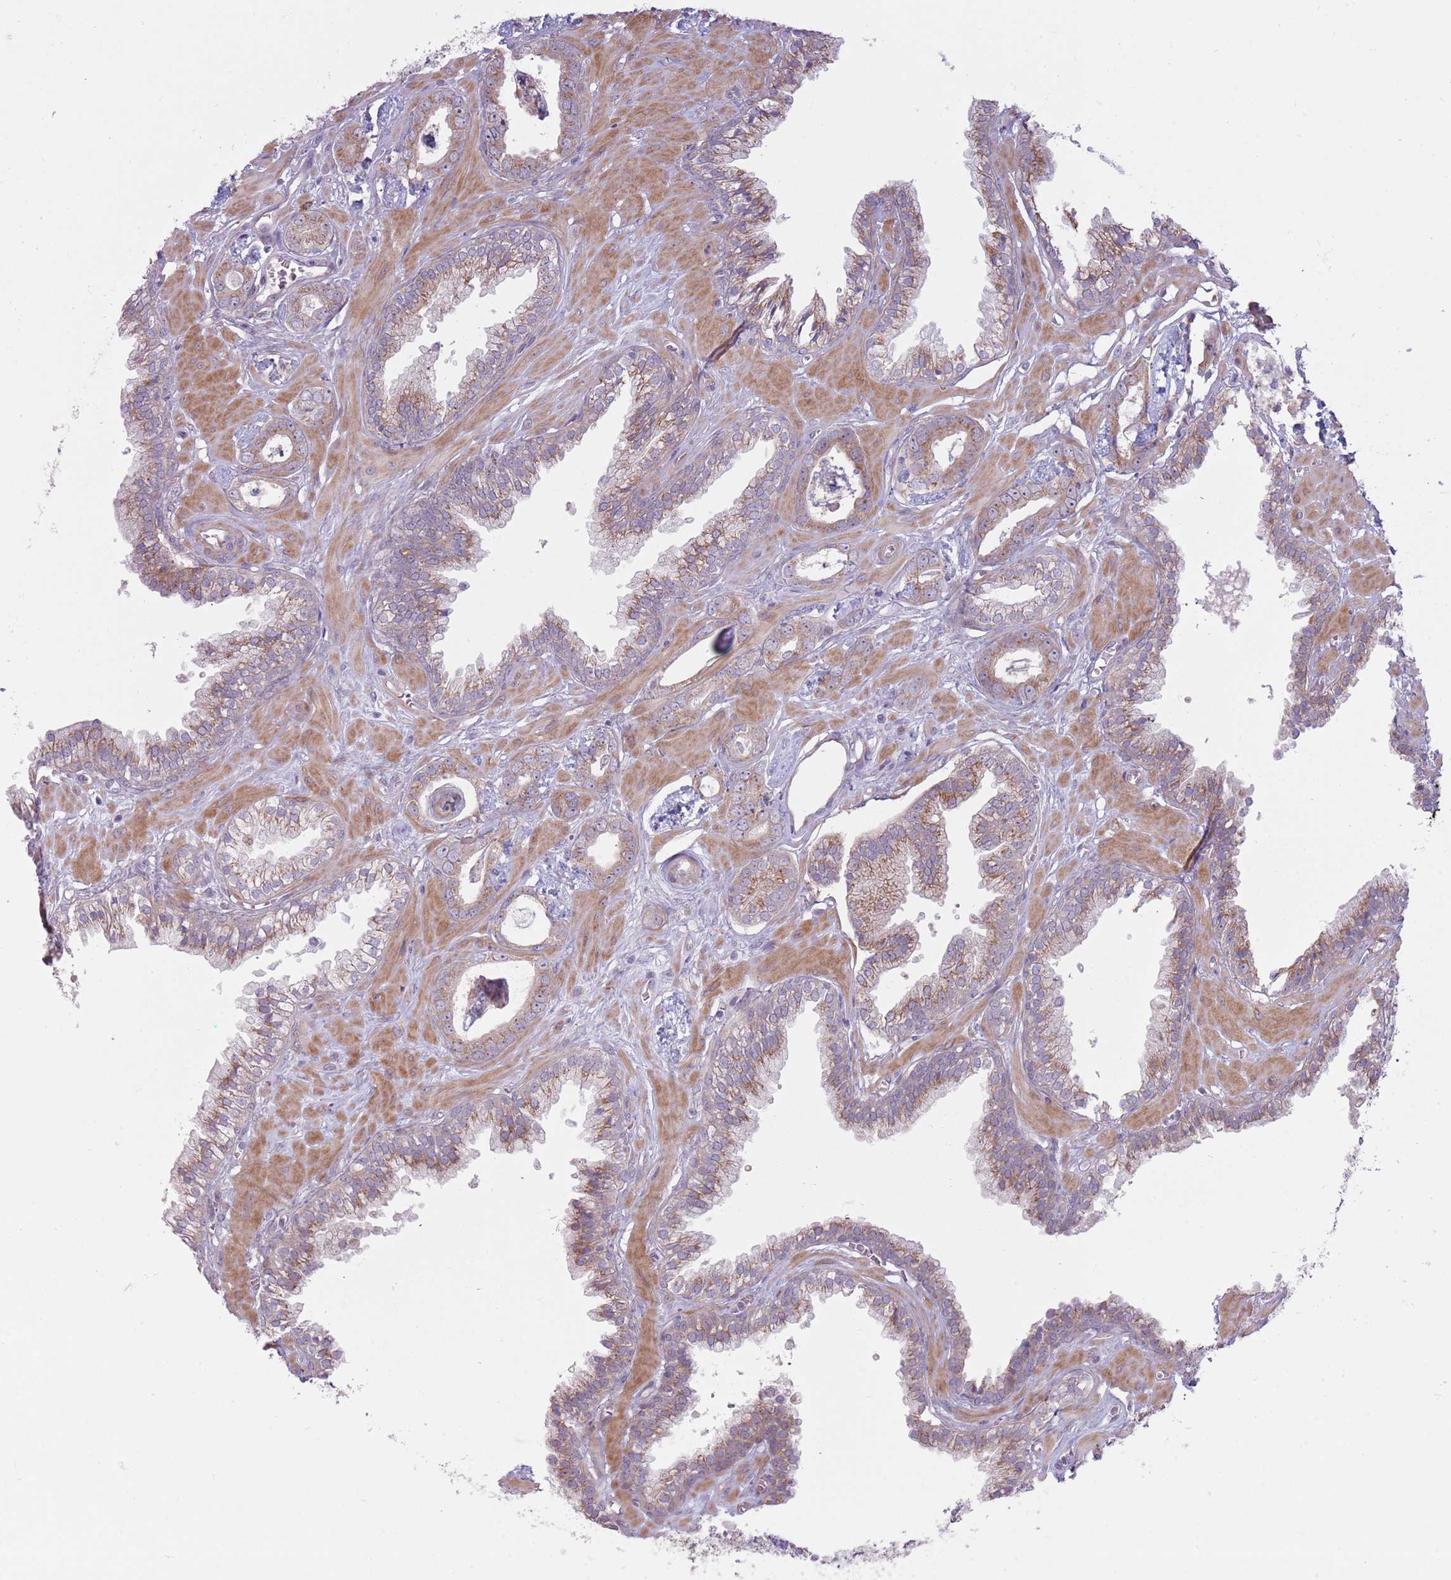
{"staining": {"intensity": "moderate", "quantity": ">75%", "location": "cytoplasmic/membranous"}, "tissue": "prostate cancer", "cell_type": "Tumor cells", "image_type": "cancer", "snomed": [{"axis": "morphology", "description": "Adenocarcinoma, Low grade"}, {"axis": "topography", "description": "Prostate"}], "caption": "This histopathology image exhibits IHC staining of human prostate low-grade adenocarcinoma, with medium moderate cytoplasmic/membranous expression in about >75% of tumor cells.", "gene": "CCDC150", "patient": {"sex": "male", "age": 60}}